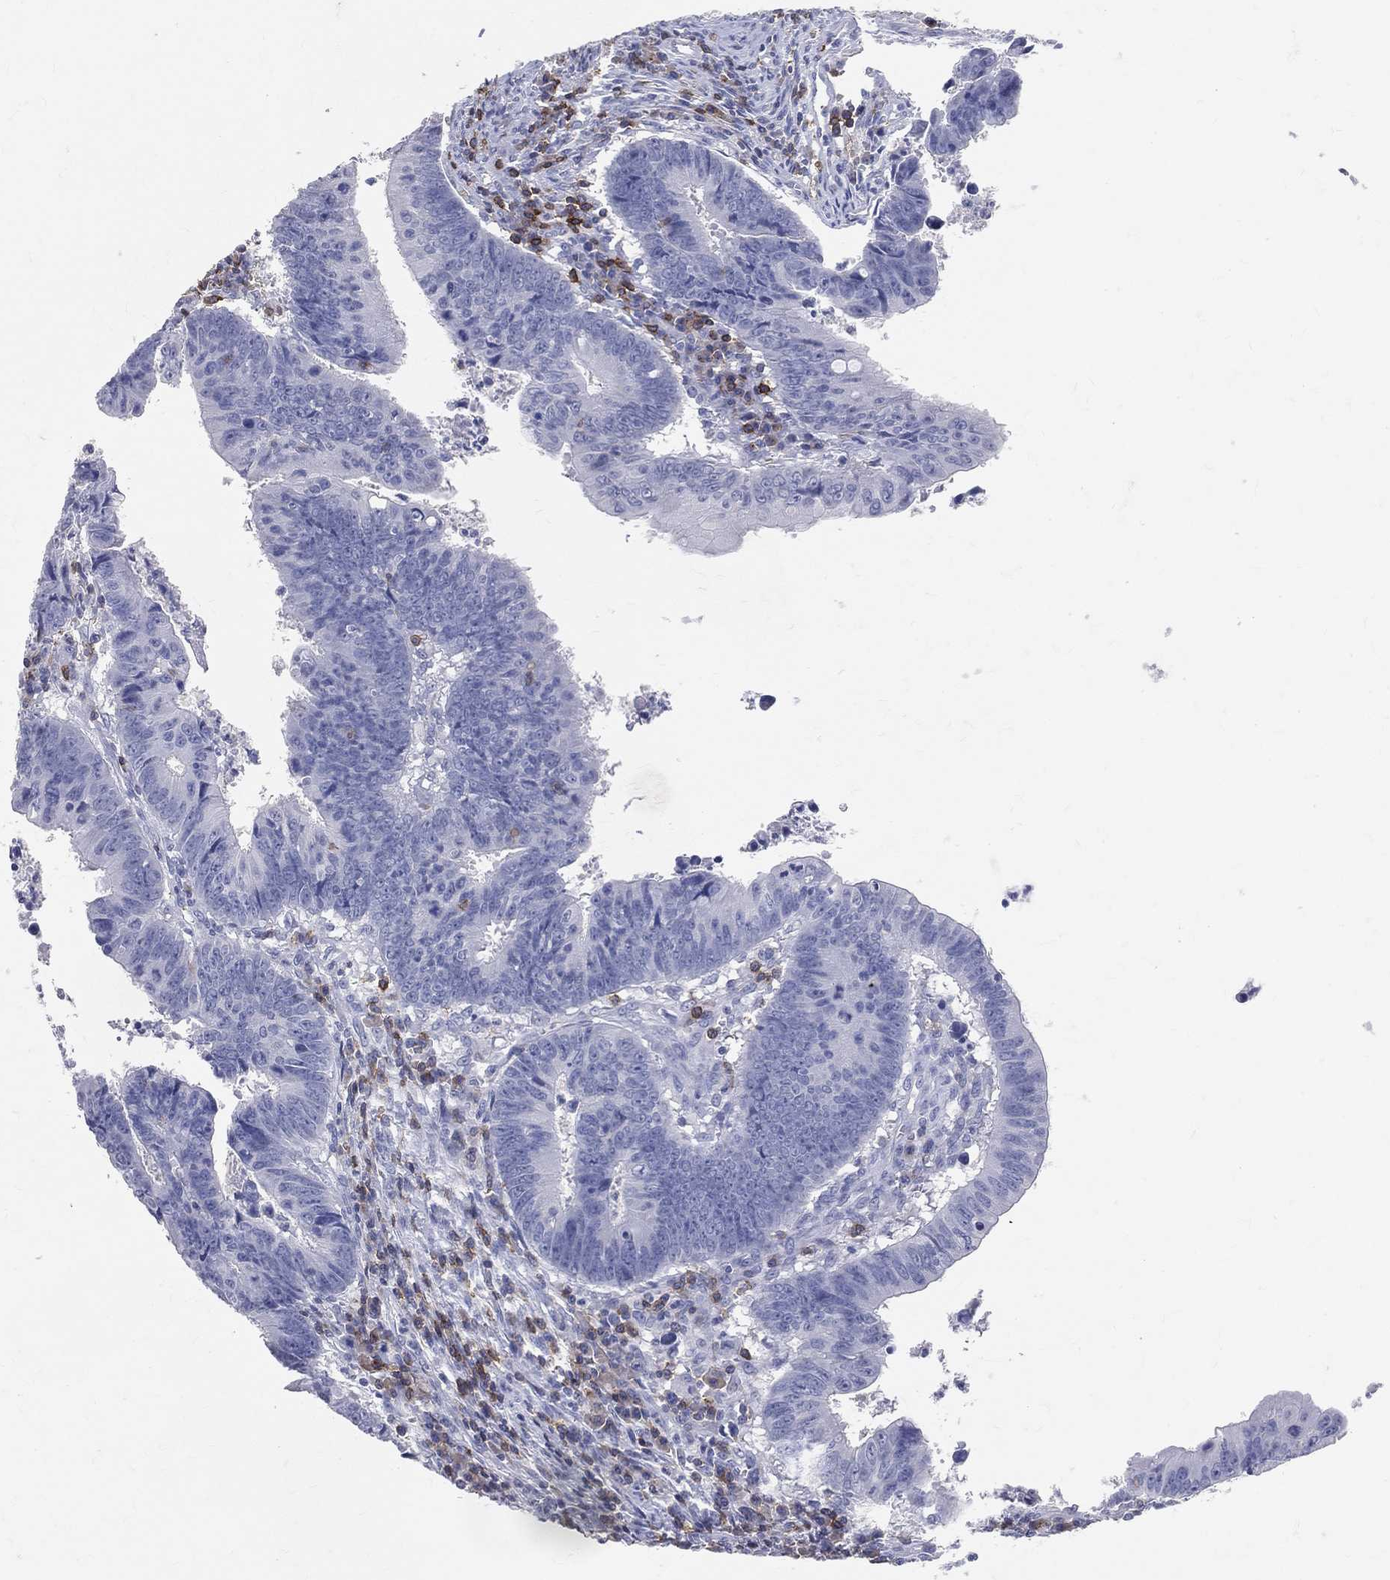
{"staining": {"intensity": "negative", "quantity": "none", "location": "none"}, "tissue": "colorectal cancer", "cell_type": "Tumor cells", "image_type": "cancer", "snomed": [{"axis": "morphology", "description": "Adenocarcinoma, NOS"}, {"axis": "topography", "description": "Colon"}], "caption": "Immunohistochemistry (IHC) of human colorectal cancer (adenocarcinoma) shows no expression in tumor cells.", "gene": "LAT", "patient": {"sex": "female", "age": 87}}